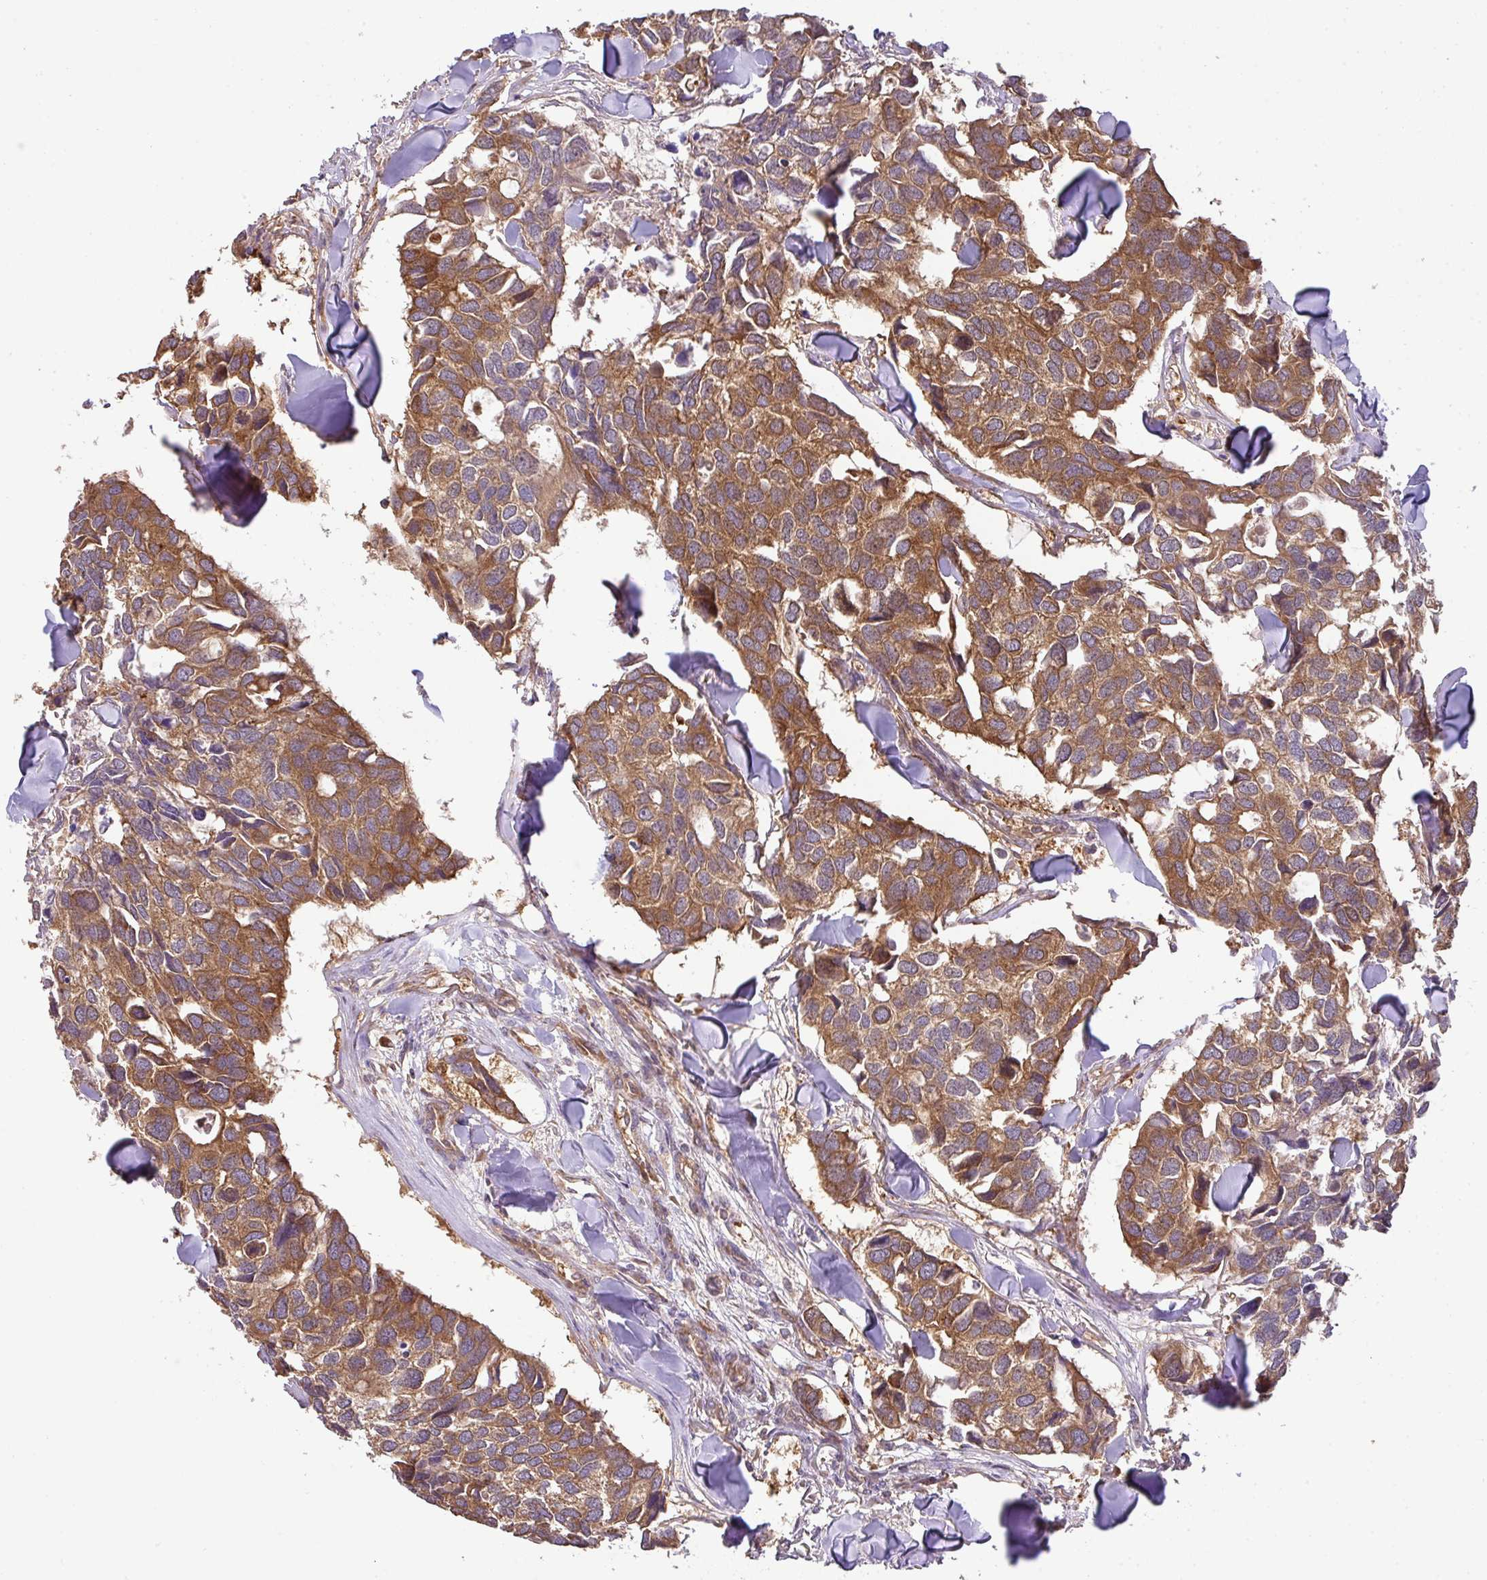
{"staining": {"intensity": "moderate", "quantity": ">75%", "location": "cytoplasmic/membranous"}, "tissue": "breast cancer", "cell_type": "Tumor cells", "image_type": "cancer", "snomed": [{"axis": "morphology", "description": "Duct carcinoma"}, {"axis": "topography", "description": "Breast"}], "caption": "Brown immunohistochemical staining in breast cancer (invasive ductal carcinoma) demonstrates moderate cytoplasmic/membranous expression in approximately >75% of tumor cells.", "gene": "GSPT1", "patient": {"sex": "female", "age": 83}}